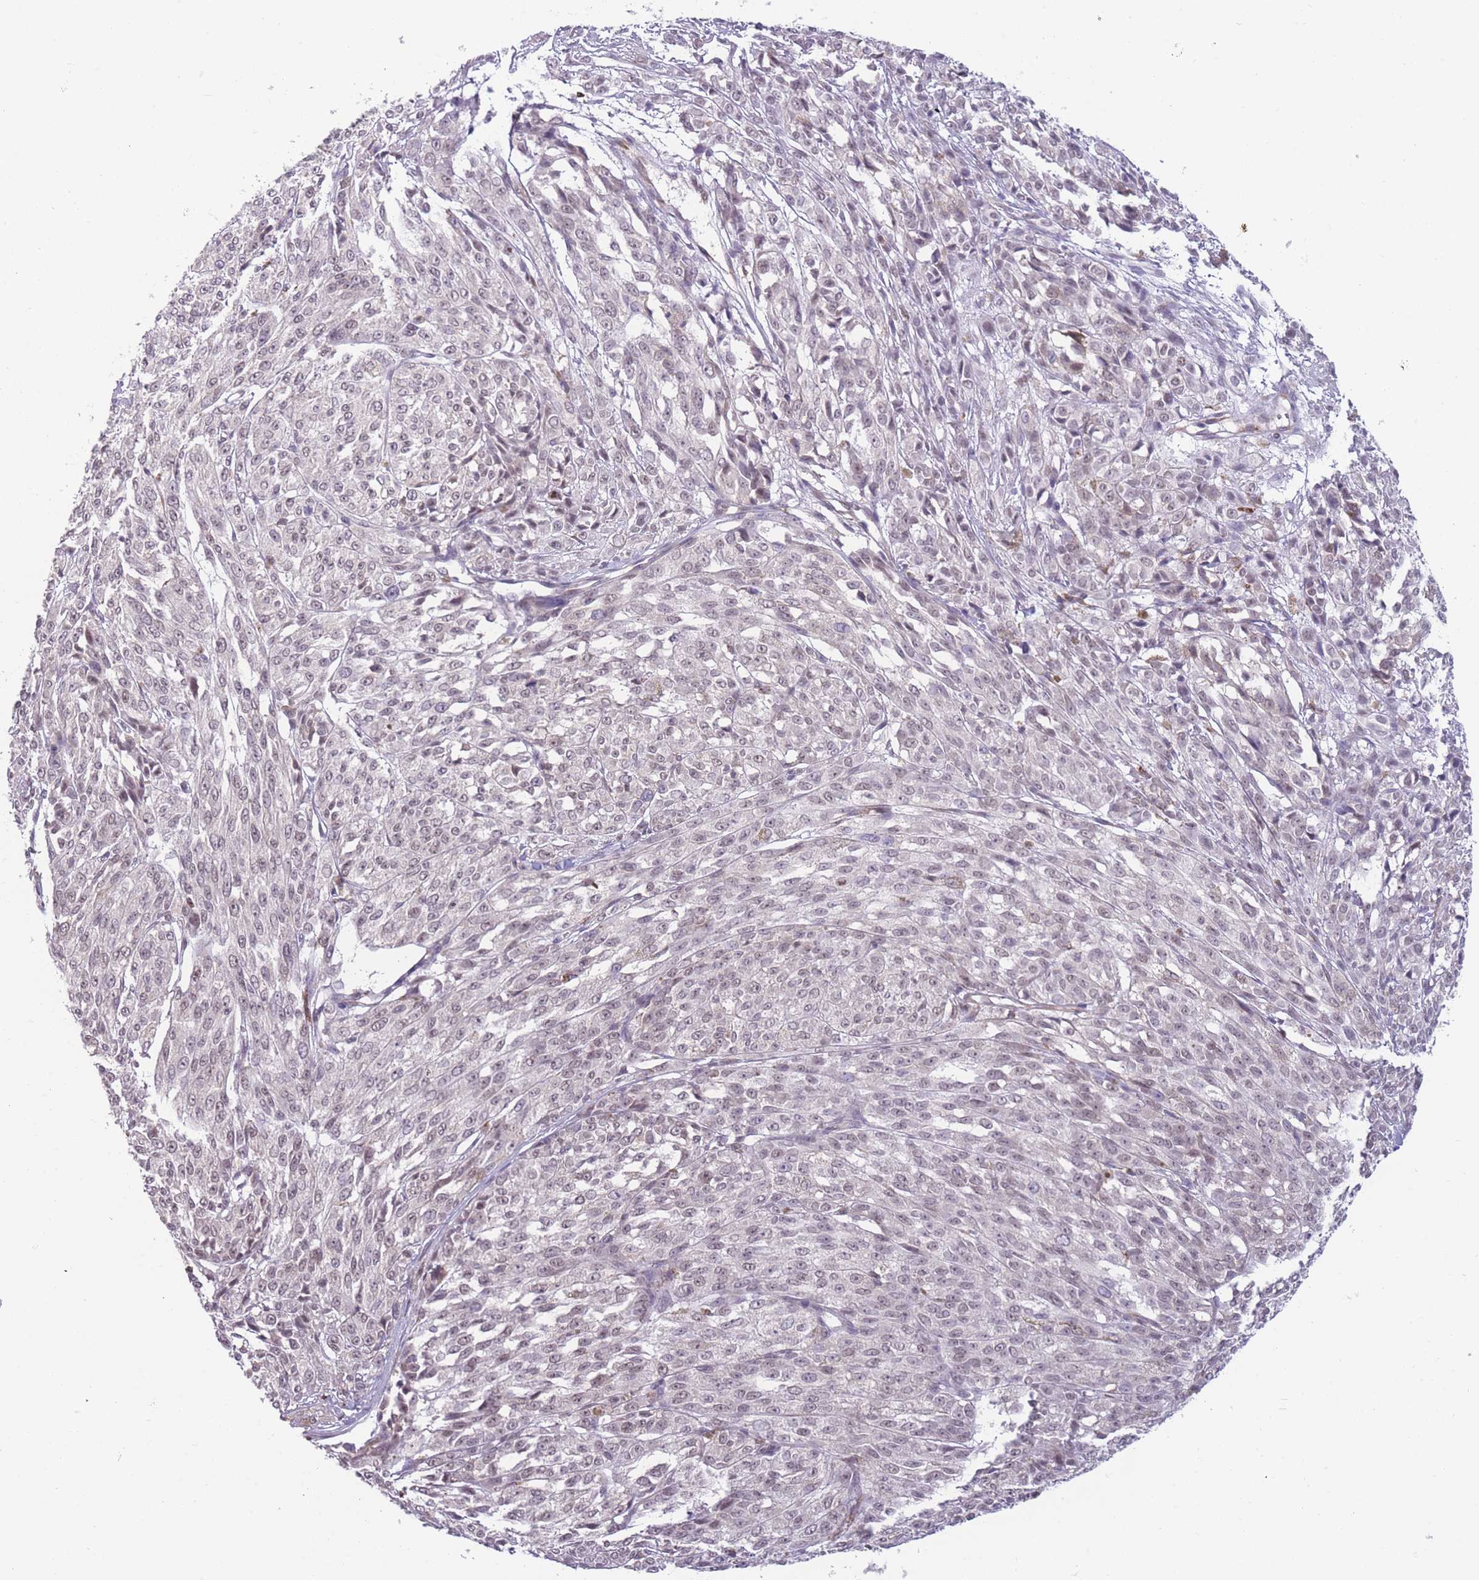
{"staining": {"intensity": "negative", "quantity": "none", "location": "none"}, "tissue": "melanoma", "cell_type": "Tumor cells", "image_type": "cancer", "snomed": [{"axis": "morphology", "description": "Malignant melanoma, NOS"}, {"axis": "topography", "description": "Skin"}], "caption": "The photomicrograph exhibits no significant positivity in tumor cells of melanoma. (DAB IHC with hematoxylin counter stain).", "gene": "TMEM121", "patient": {"sex": "female", "age": 52}}